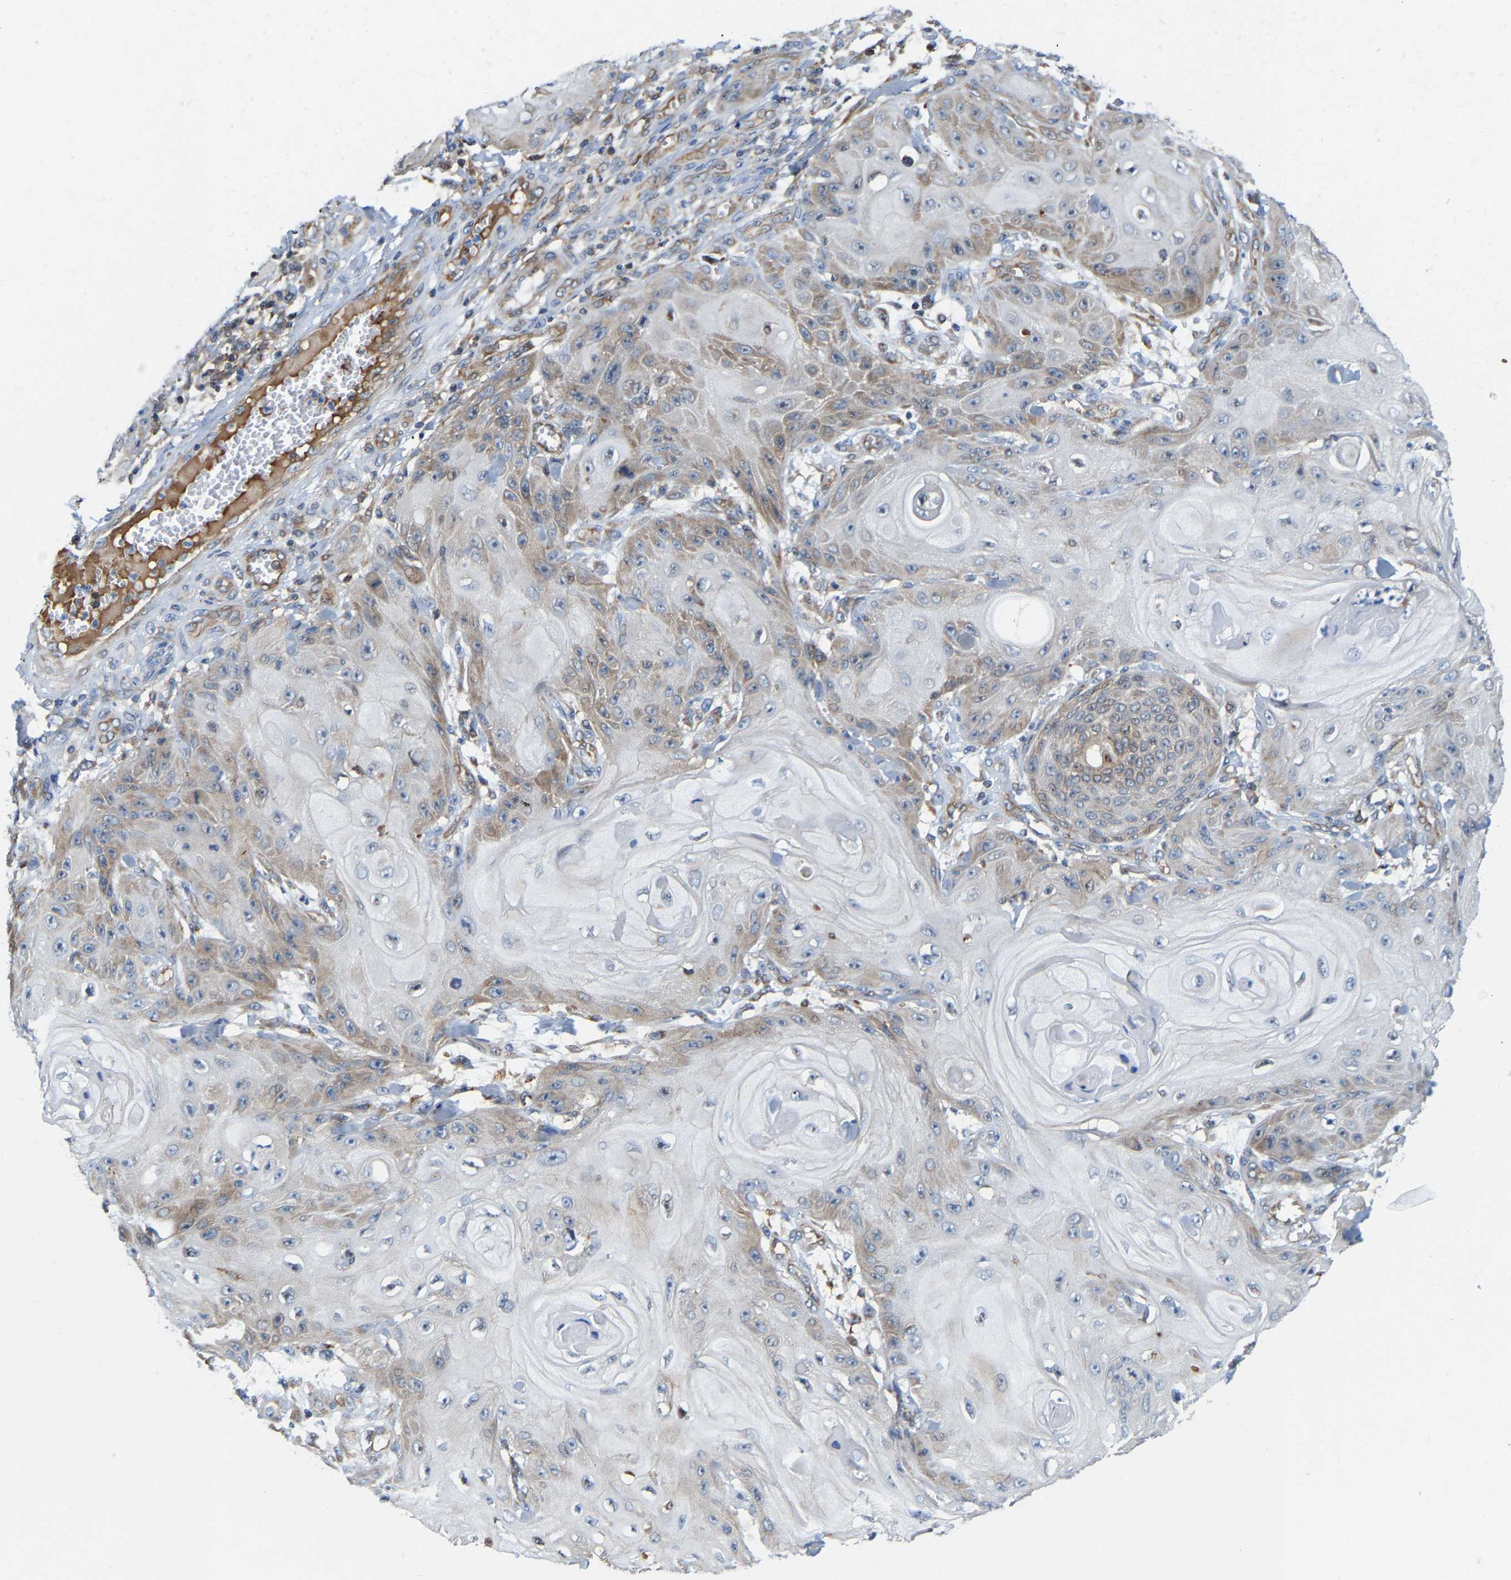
{"staining": {"intensity": "weak", "quantity": "<25%", "location": "cytoplasmic/membranous"}, "tissue": "skin cancer", "cell_type": "Tumor cells", "image_type": "cancer", "snomed": [{"axis": "morphology", "description": "Squamous cell carcinoma, NOS"}, {"axis": "topography", "description": "Skin"}], "caption": "The photomicrograph demonstrates no staining of tumor cells in squamous cell carcinoma (skin). (DAB (3,3'-diaminobenzidine) immunohistochemistry with hematoxylin counter stain).", "gene": "DPP7", "patient": {"sex": "male", "age": 74}}